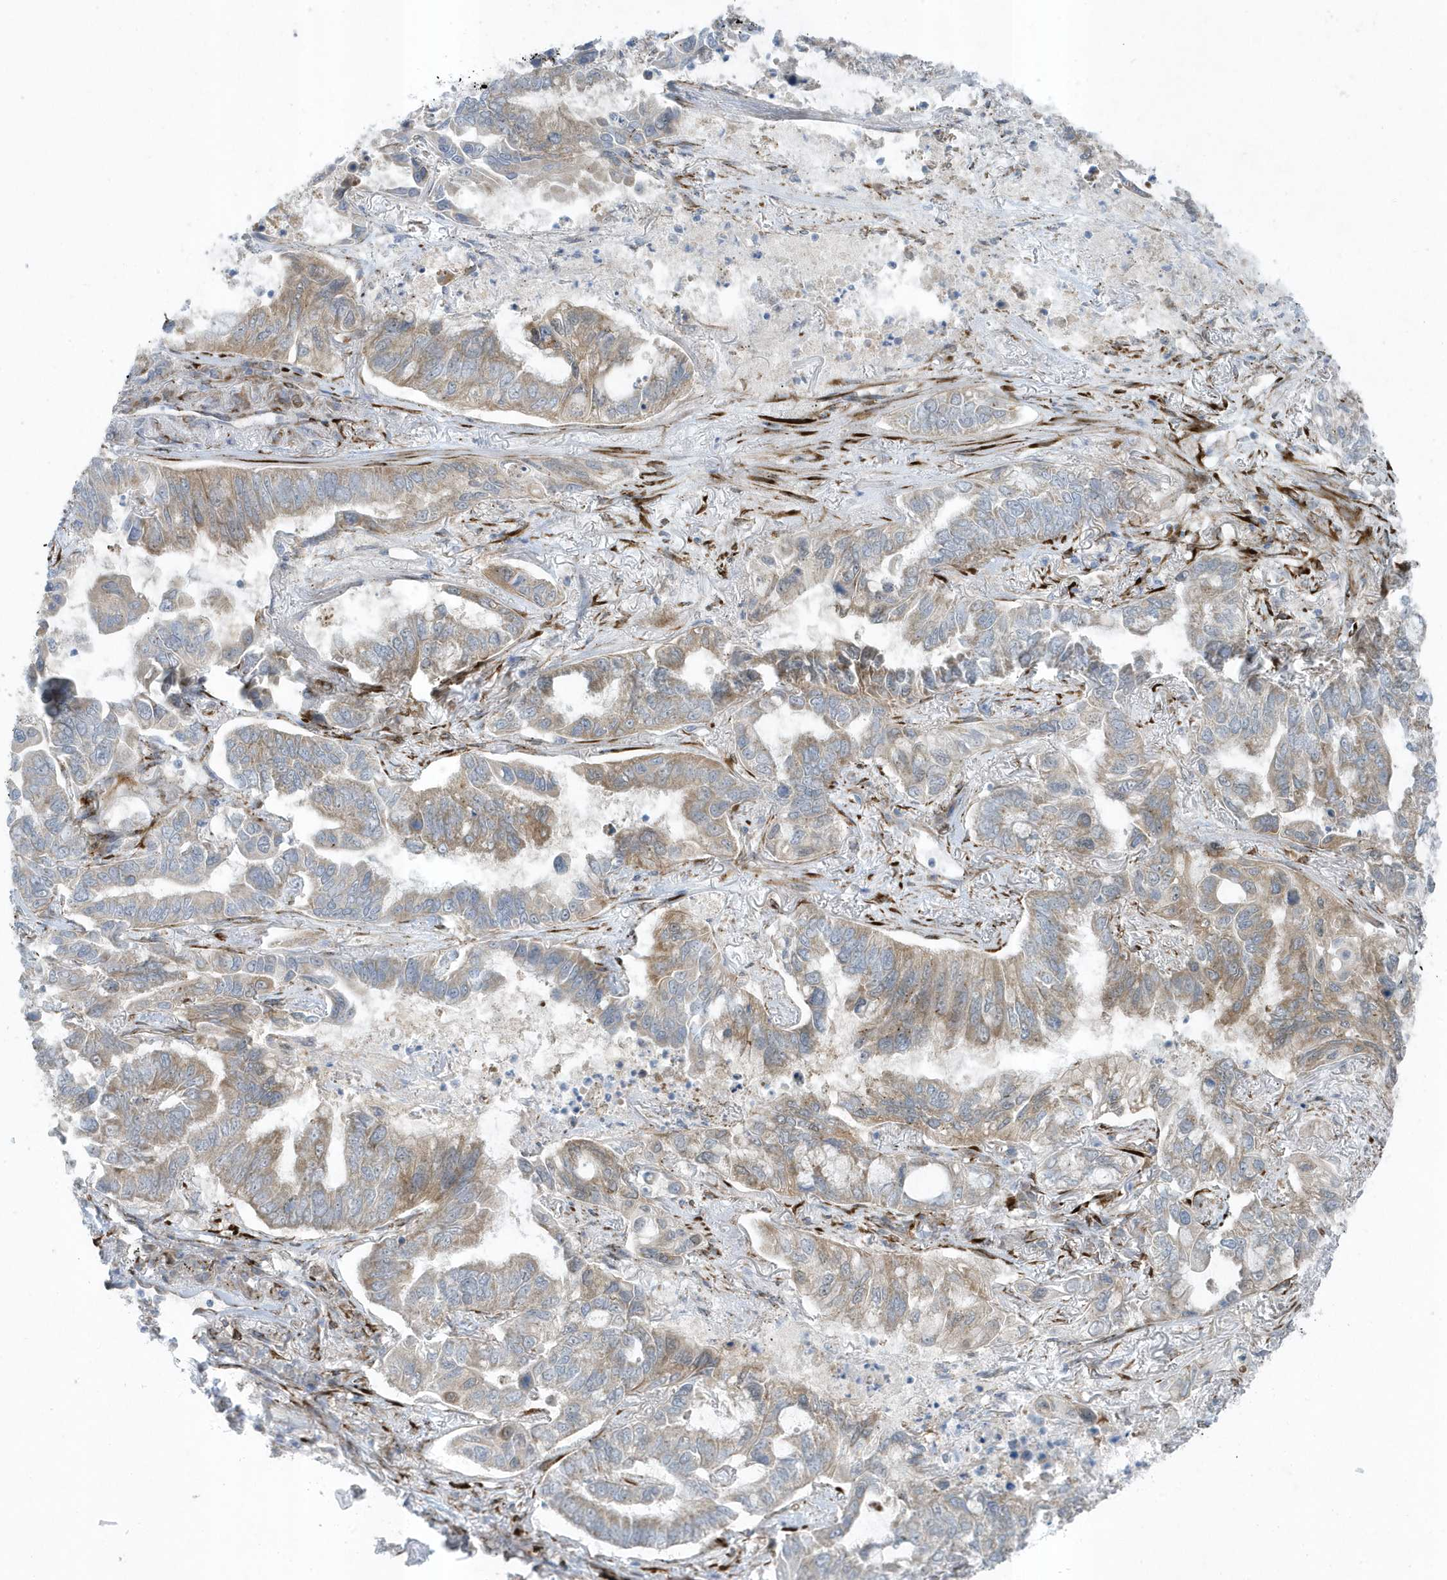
{"staining": {"intensity": "weak", "quantity": ">75%", "location": "cytoplasmic/membranous"}, "tissue": "lung cancer", "cell_type": "Tumor cells", "image_type": "cancer", "snomed": [{"axis": "morphology", "description": "Adenocarcinoma, NOS"}, {"axis": "topography", "description": "Lung"}], "caption": "DAB immunohistochemical staining of human adenocarcinoma (lung) reveals weak cytoplasmic/membranous protein expression in approximately >75% of tumor cells. (DAB (3,3'-diaminobenzidine) = brown stain, brightfield microscopy at high magnification).", "gene": "FAM98A", "patient": {"sex": "male", "age": 64}}